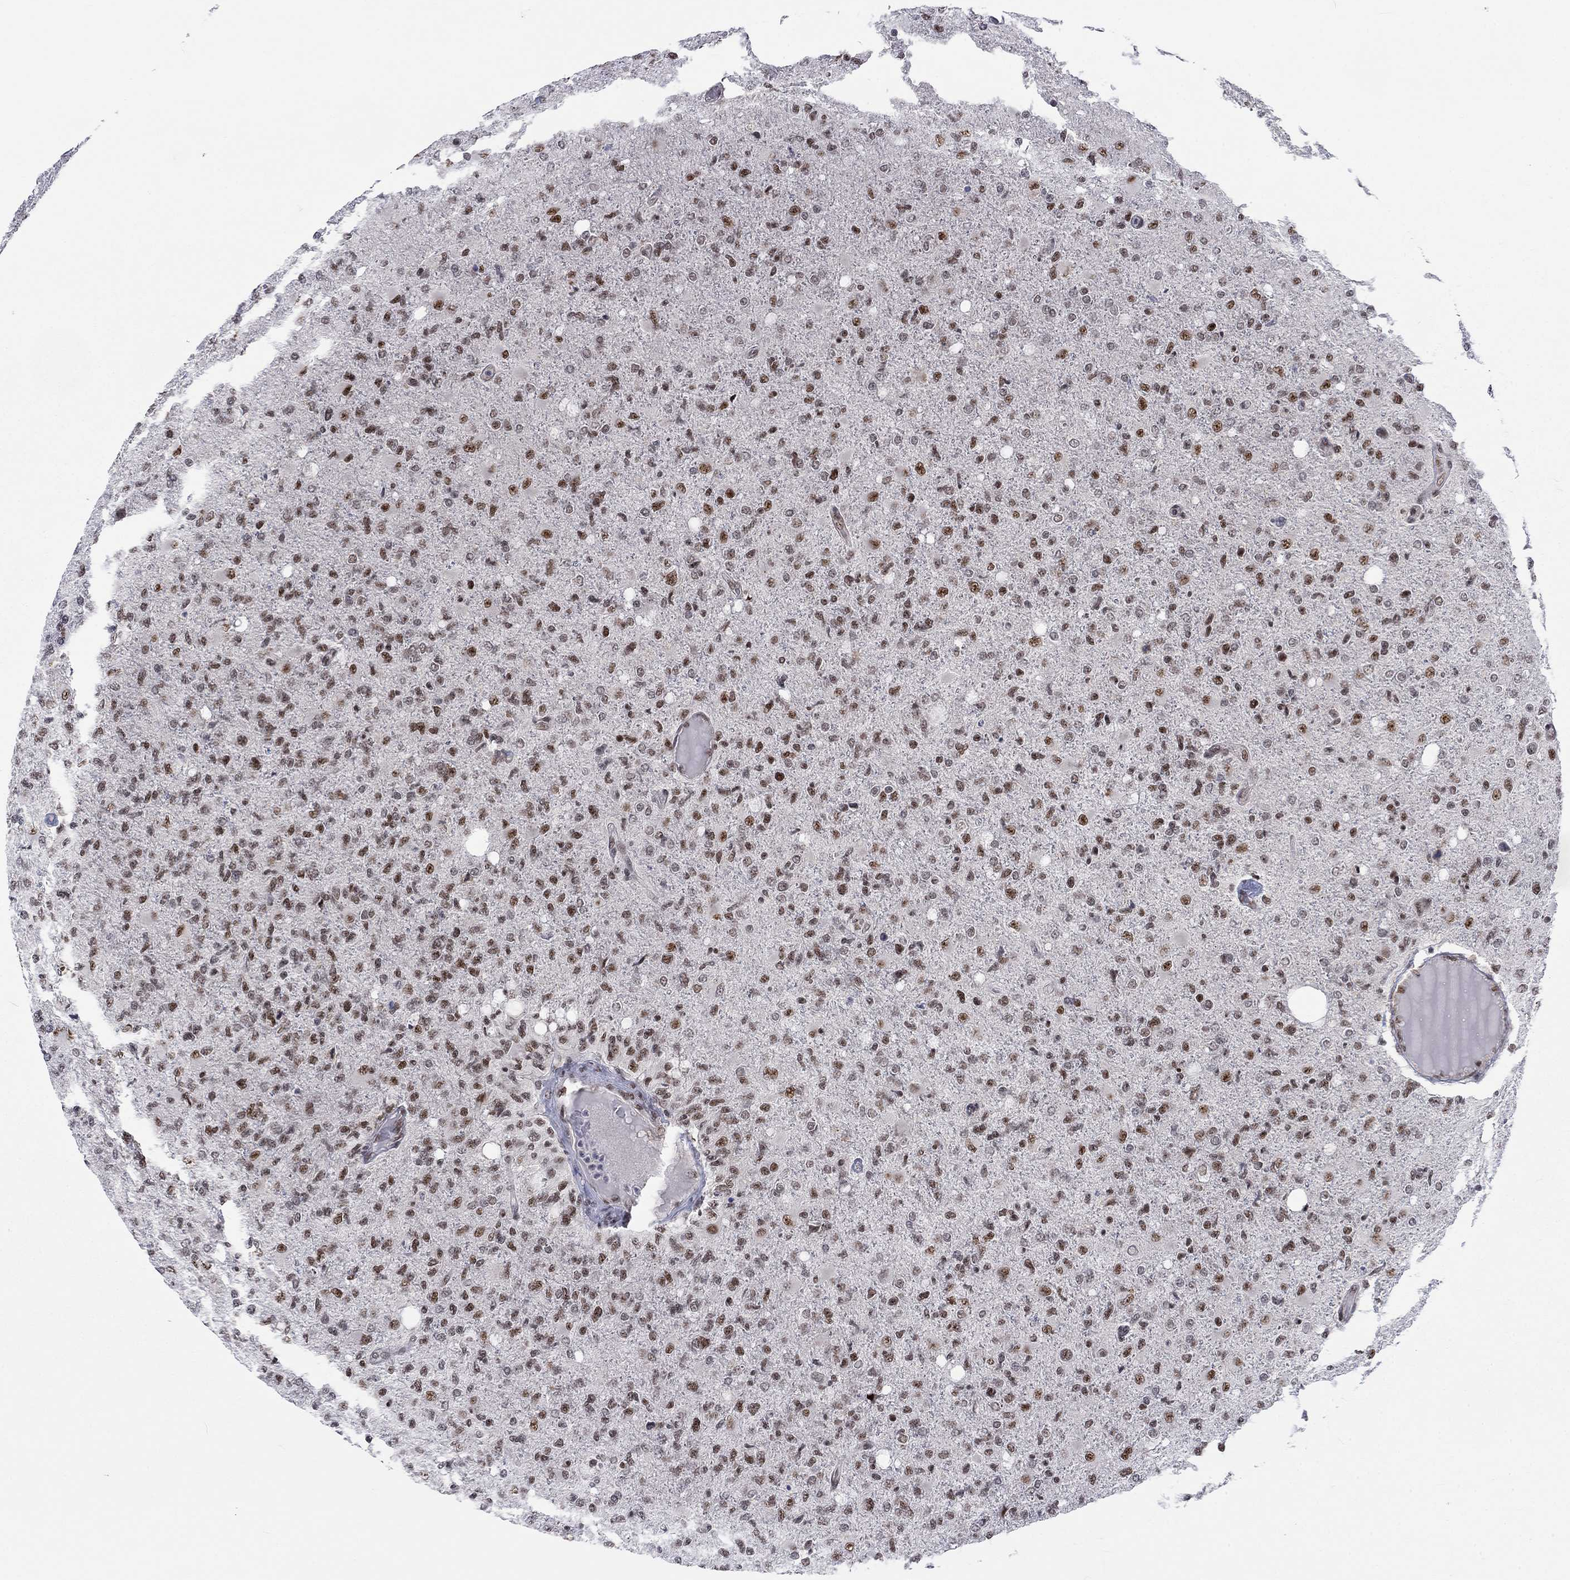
{"staining": {"intensity": "strong", "quantity": "25%-75%", "location": "nuclear"}, "tissue": "glioma", "cell_type": "Tumor cells", "image_type": "cancer", "snomed": [{"axis": "morphology", "description": "Glioma, malignant, High grade"}, {"axis": "topography", "description": "Cerebral cortex"}], "caption": "This is a histology image of immunohistochemistry staining of malignant high-grade glioma, which shows strong positivity in the nuclear of tumor cells.", "gene": "FYTTD1", "patient": {"sex": "male", "age": 70}}